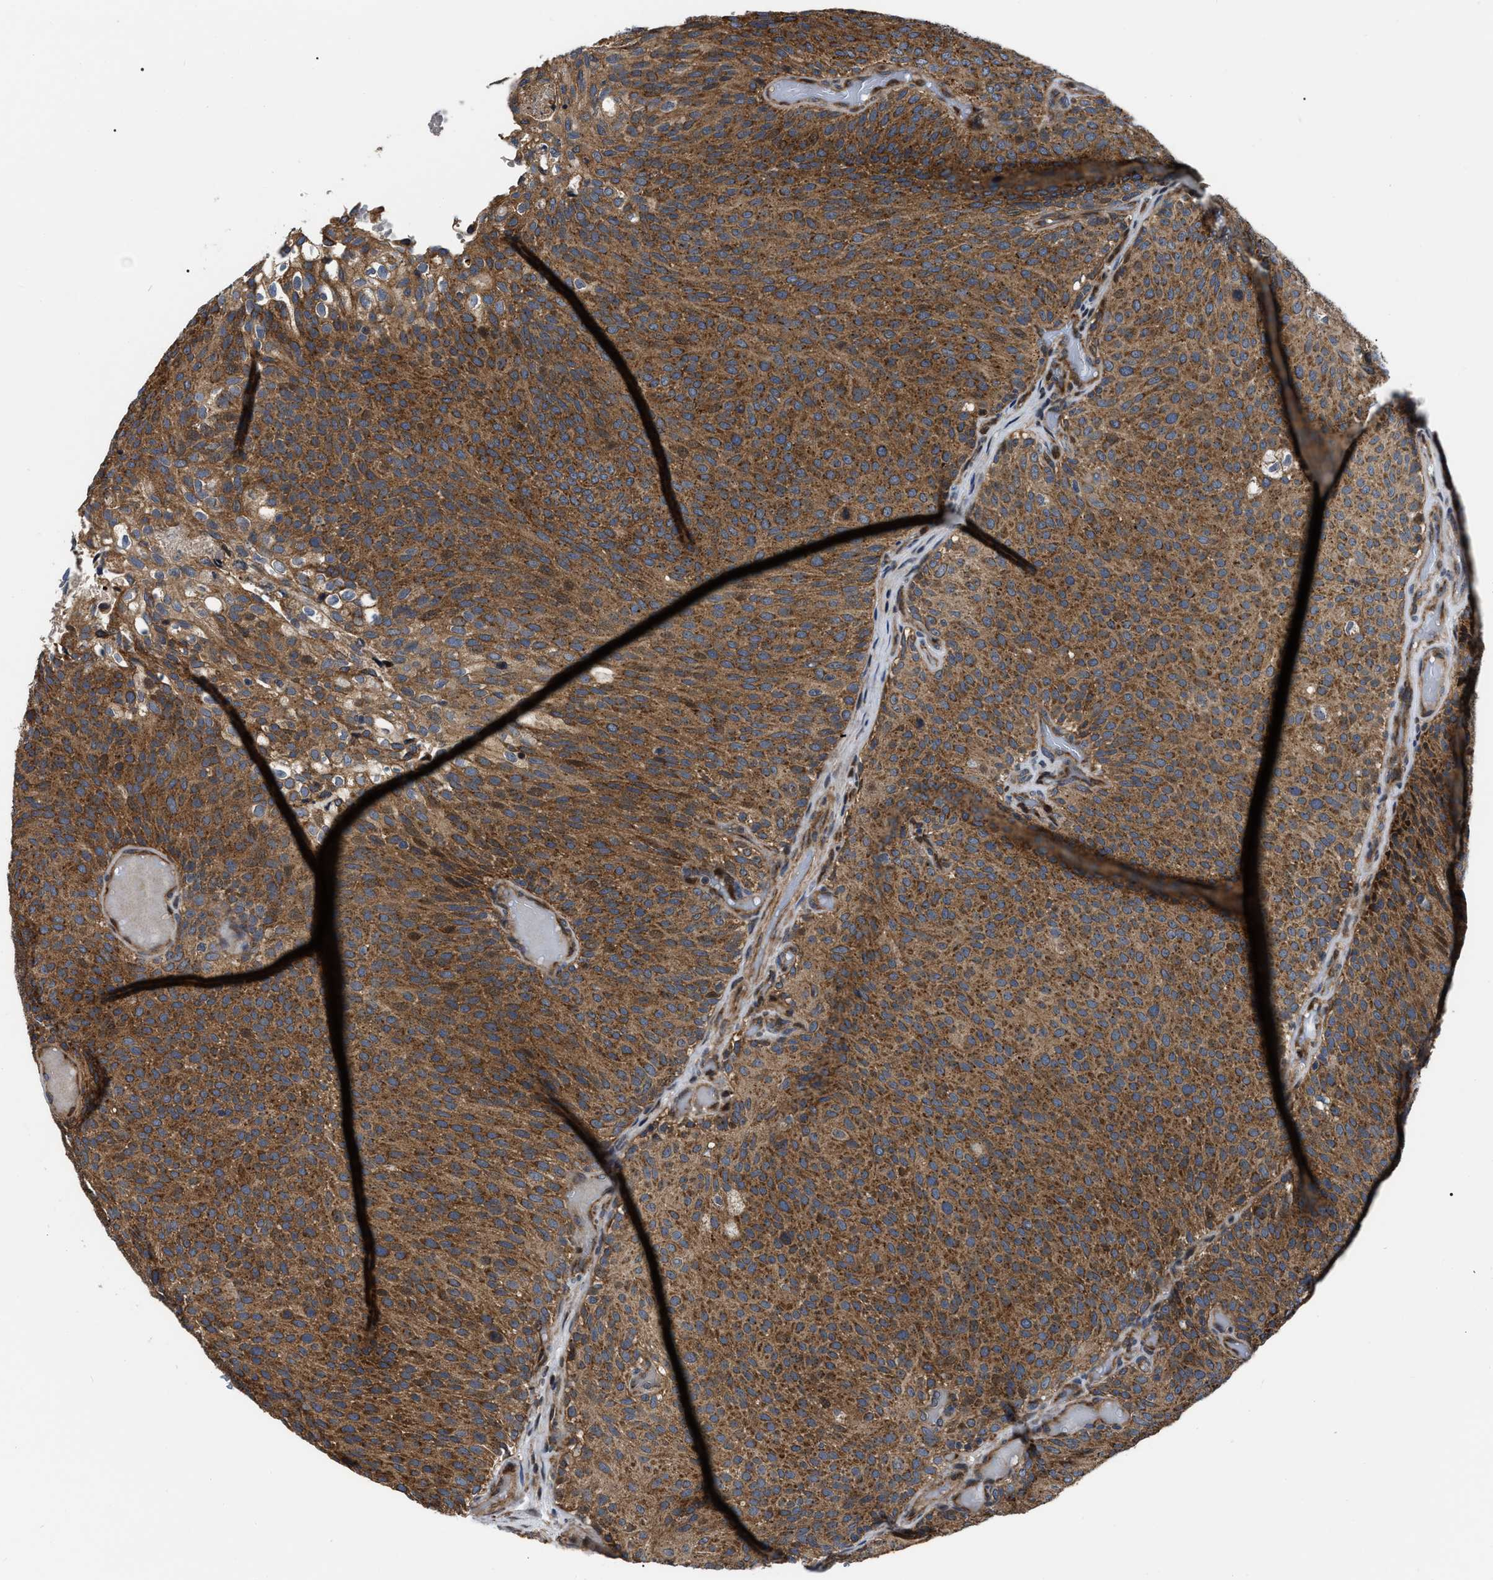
{"staining": {"intensity": "strong", "quantity": ">75%", "location": "cytoplasmic/membranous"}, "tissue": "urothelial cancer", "cell_type": "Tumor cells", "image_type": "cancer", "snomed": [{"axis": "morphology", "description": "Urothelial carcinoma, Low grade"}, {"axis": "topography", "description": "Urinary bladder"}], "caption": "A brown stain shows strong cytoplasmic/membranous expression of a protein in urothelial cancer tumor cells.", "gene": "PPWD1", "patient": {"sex": "male", "age": 78}}